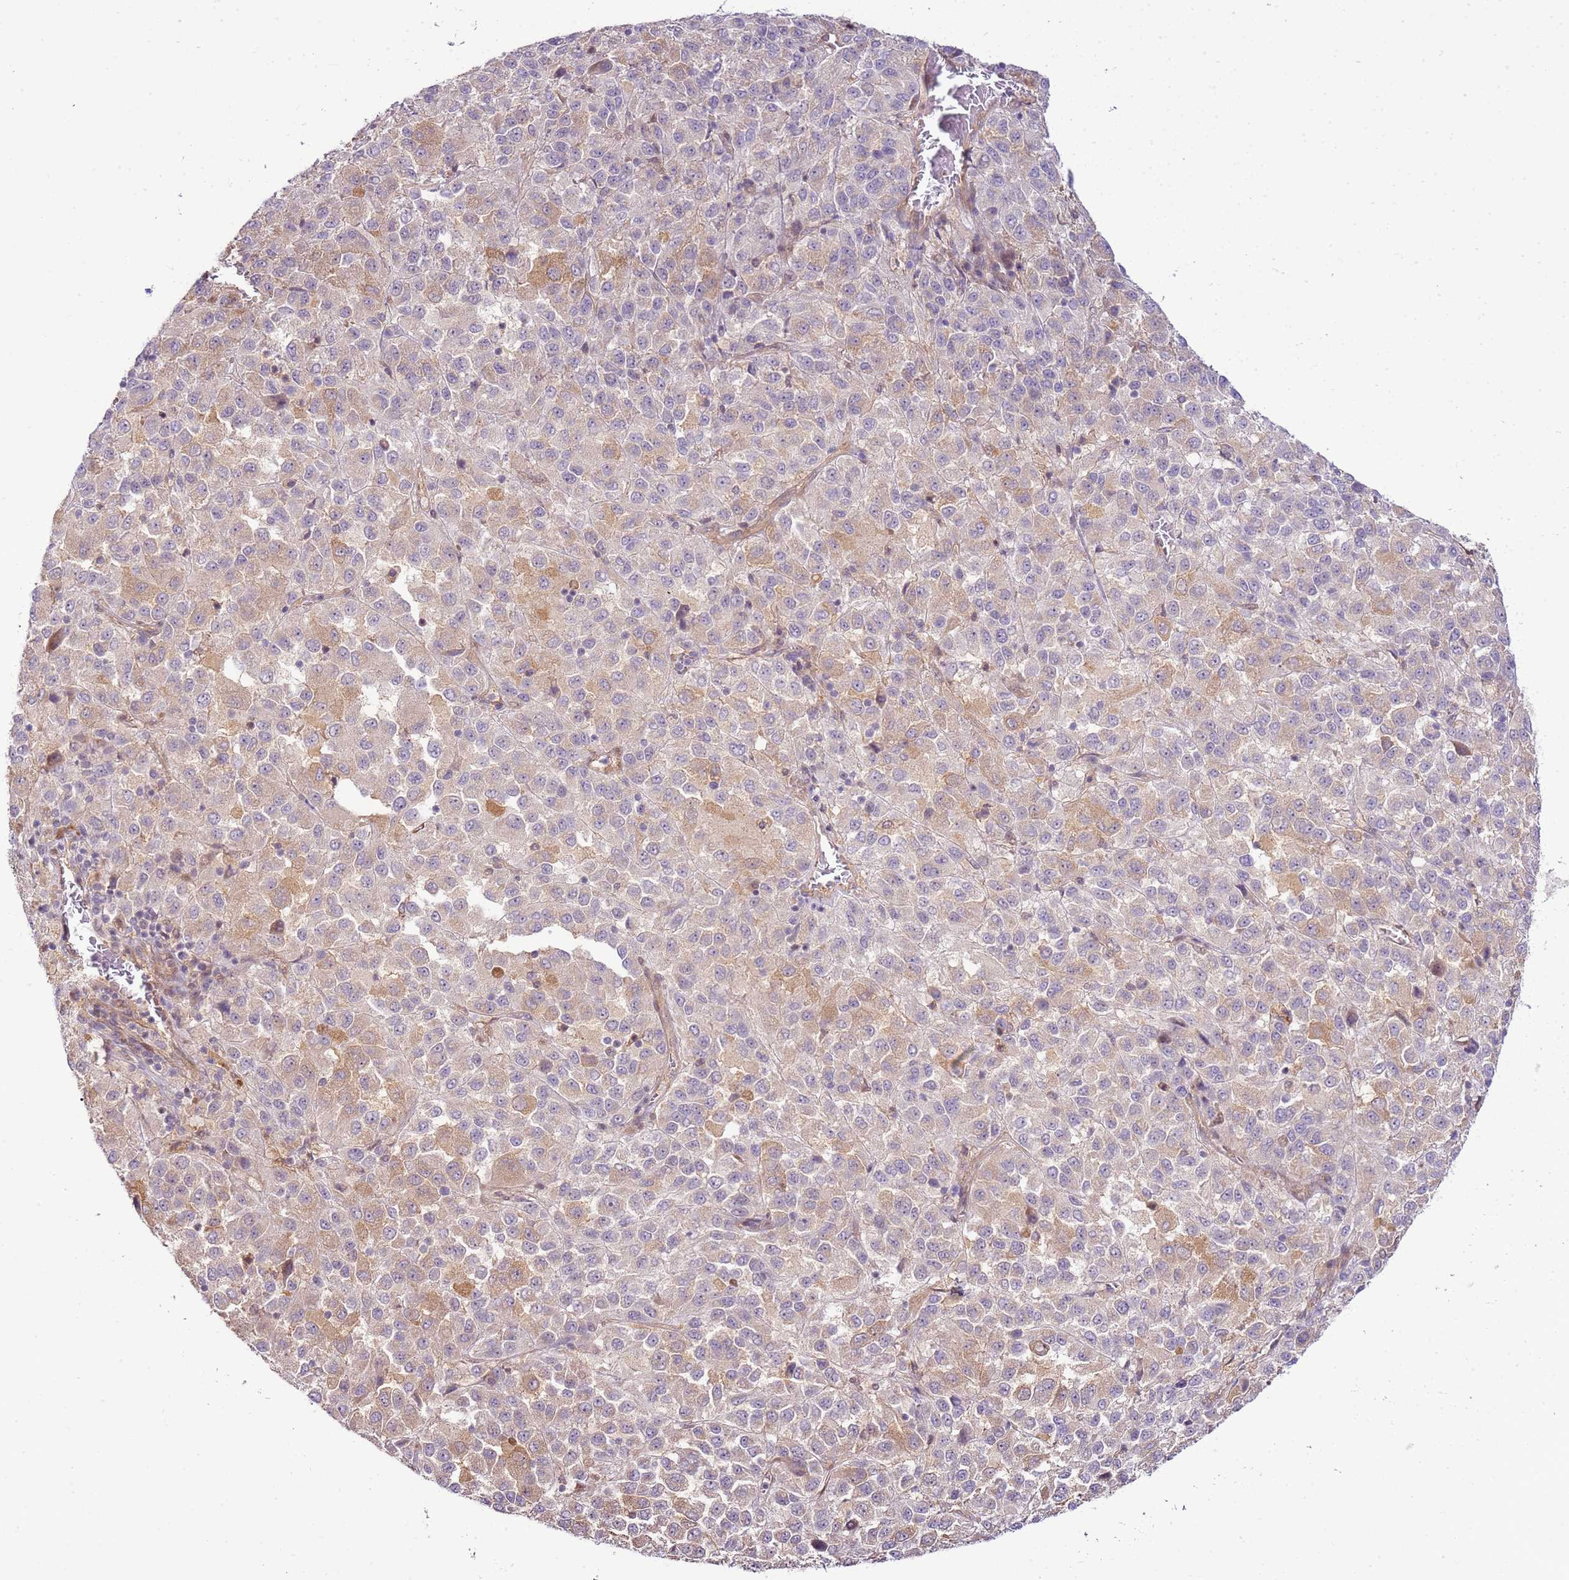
{"staining": {"intensity": "weak", "quantity": "<25%", "location": "cytoplasmic/membranous"}, "tissue": "melanoma", "cell_type": "Tumor cells", "image_type": "cancer", "snomed": [{"axis": "morphology", "description": "Malignant melanoma, Metastatic site"}, {"axis": "topography", "description": "Lung"}], "caption": "This photomicrograph is of malignant melanoma (metastatic site) stained with IHC to label a protein in brown with the nuclei are counter-stained blue. There is no staining in tumor cells.", "gene": "SCARA3", "patient": {"sex": "male", "age": 64}}